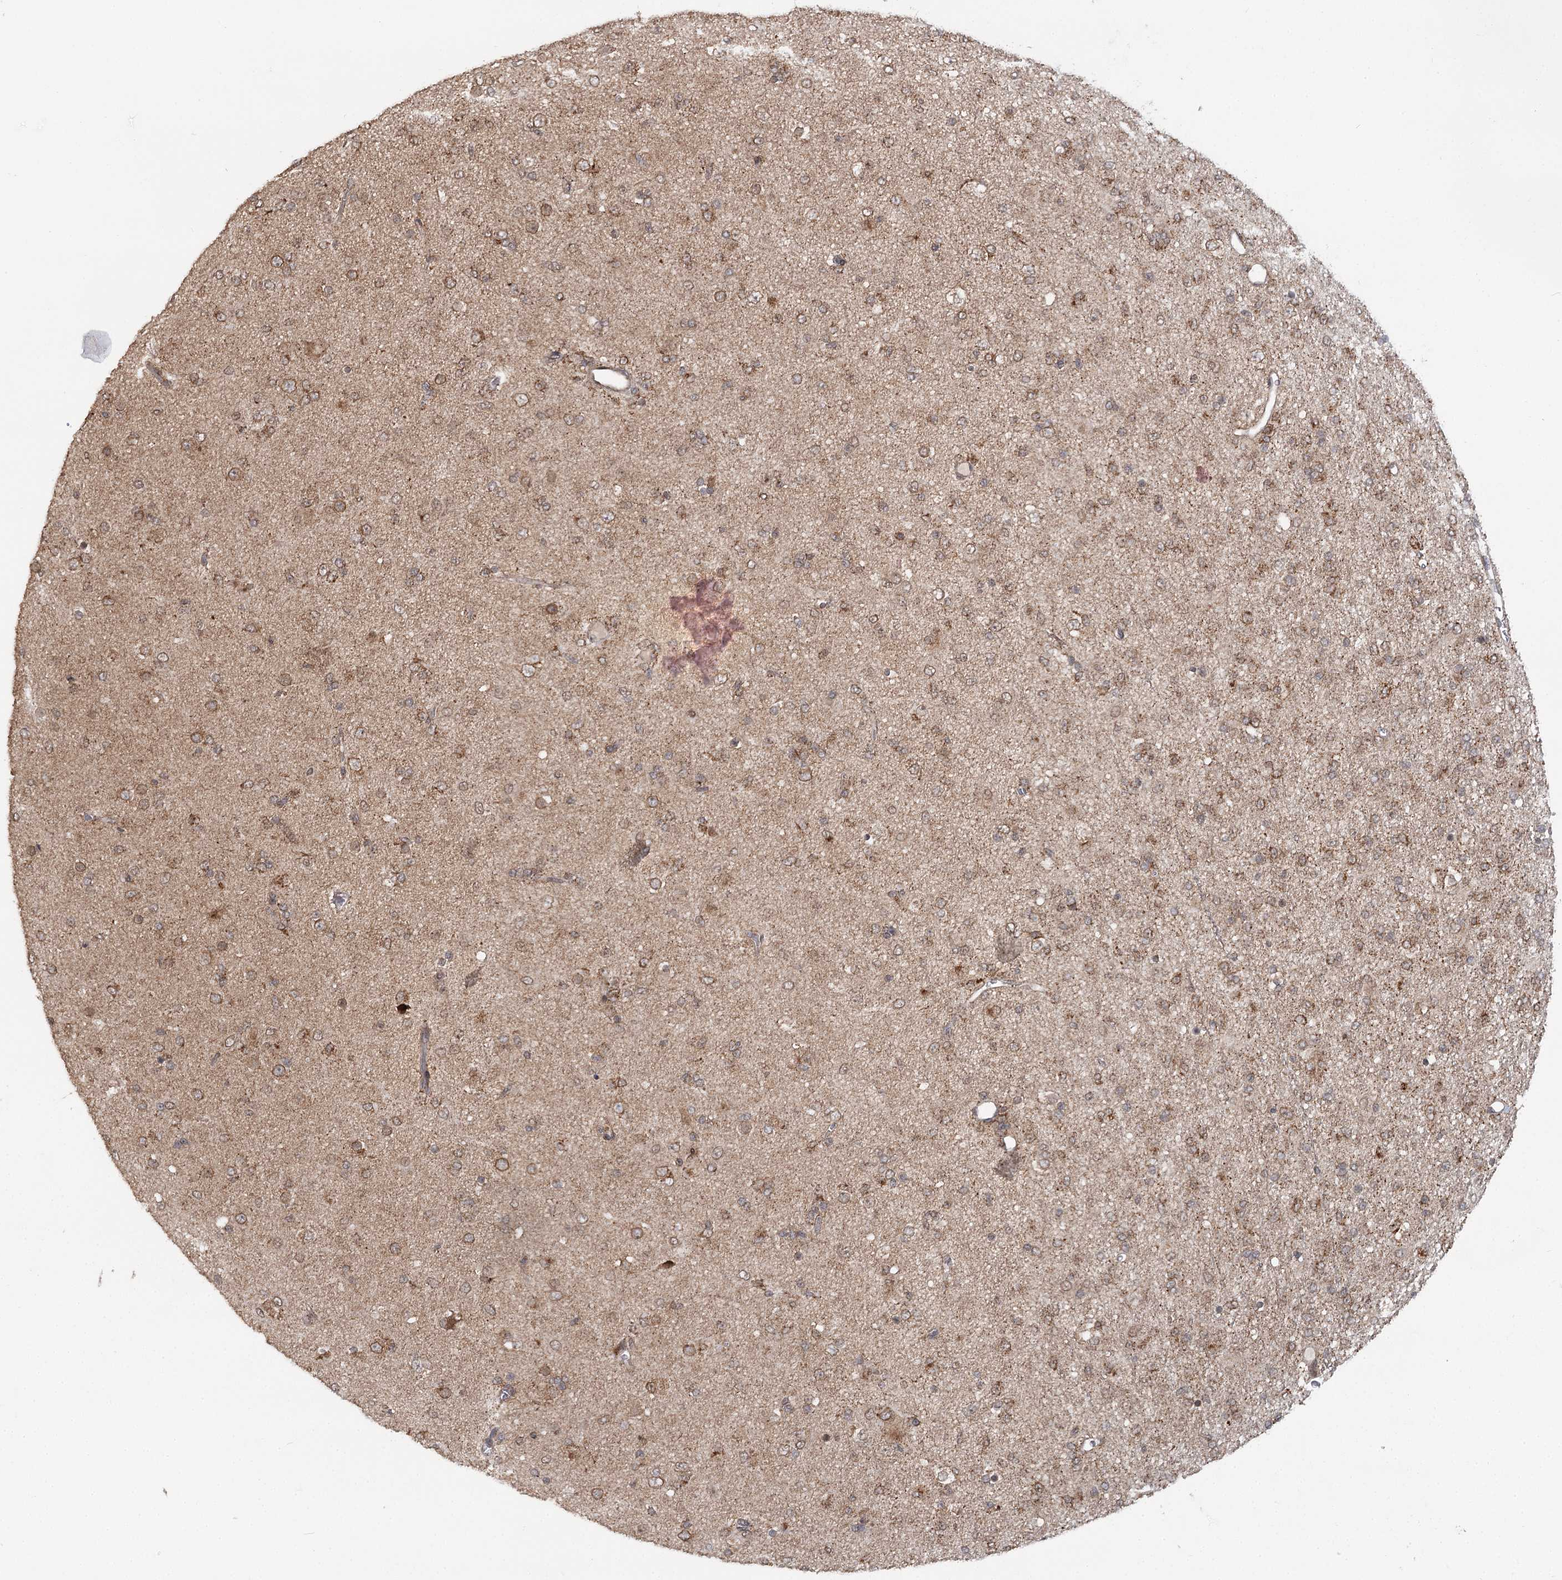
{"staining": {"intensity": "weak", "quantity": "25%-75%", "location": "cytoplasmic/membranous"}, "tissue": "glioma", "cell_type": "Tumor cells", "image_type": "cancer", "snomed": [{"axis": "morphology", "description": "Glioma, malignant, Low grade"}, {"axis": "topography", "description": "Brain"}], "caption": "IHC photomicrograph of glioma stained for a protein (brown), which shows low levels of weak cytoplasmic/membranous expression in approximately 25%-75% of tumor cells.", "gene": "ZNRF3", "patient": {"sex": "male", "age": 65}}